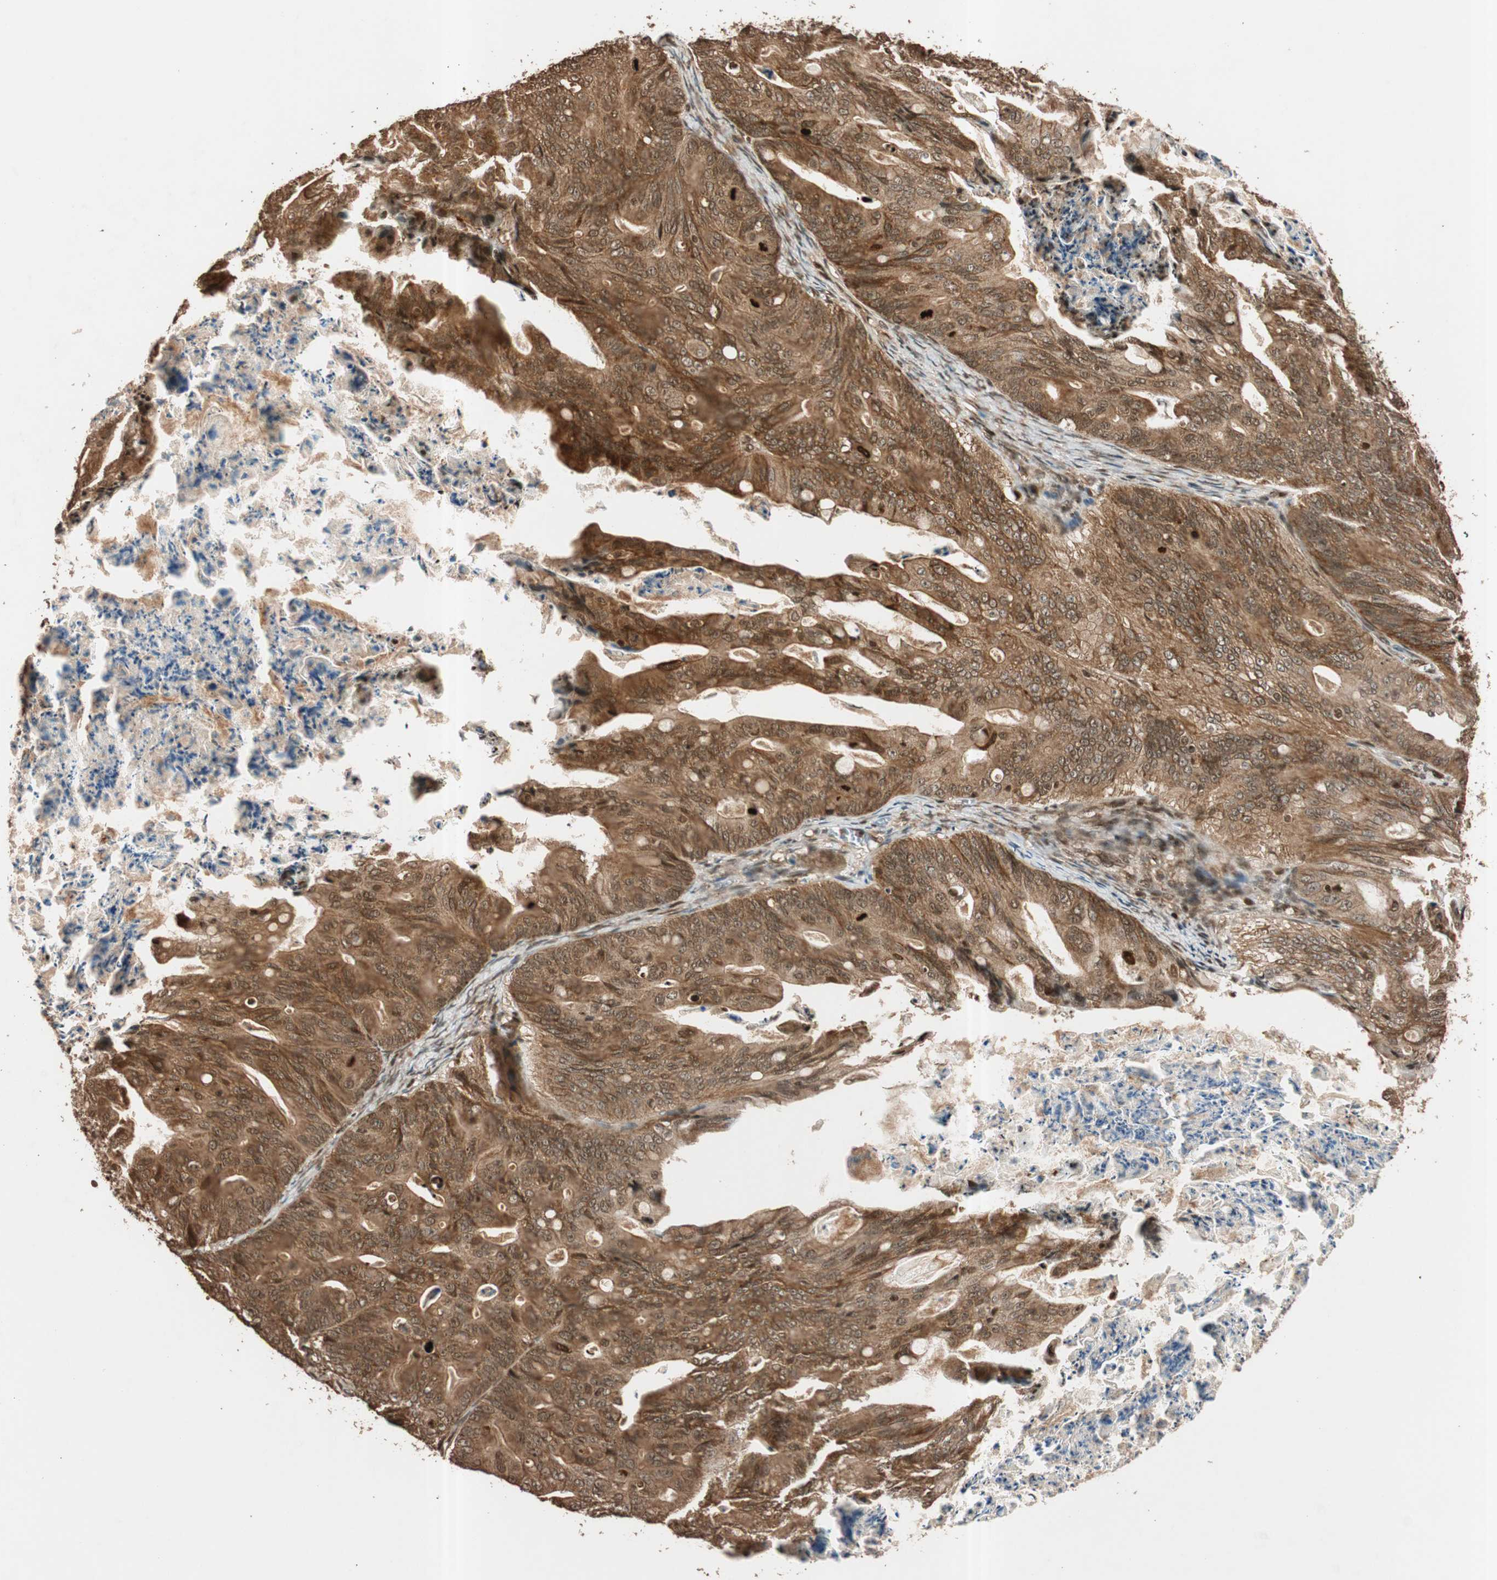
{"staining": {"intensity": "strong", "quantity": ">75%", "location": "cytoplasmic/membranous,nuclear"}, "tissue": "ovarian cancer", "cell_type": "Tumor cells", "image_type": "cancer", "snomed": [{"axis": "morphology", "description": "Cystadenocarcinoma, mucinous, NOS"}, {"axis": "topography", "description": "Ovary"}], "caption": "Ovarian cancer tissue reveals strong cytoplasmic/membranous and nuclear staining in about >75% of tumor cells", "gene": "ALKBH5", "patient": {"sex": "female", "age": 37}}